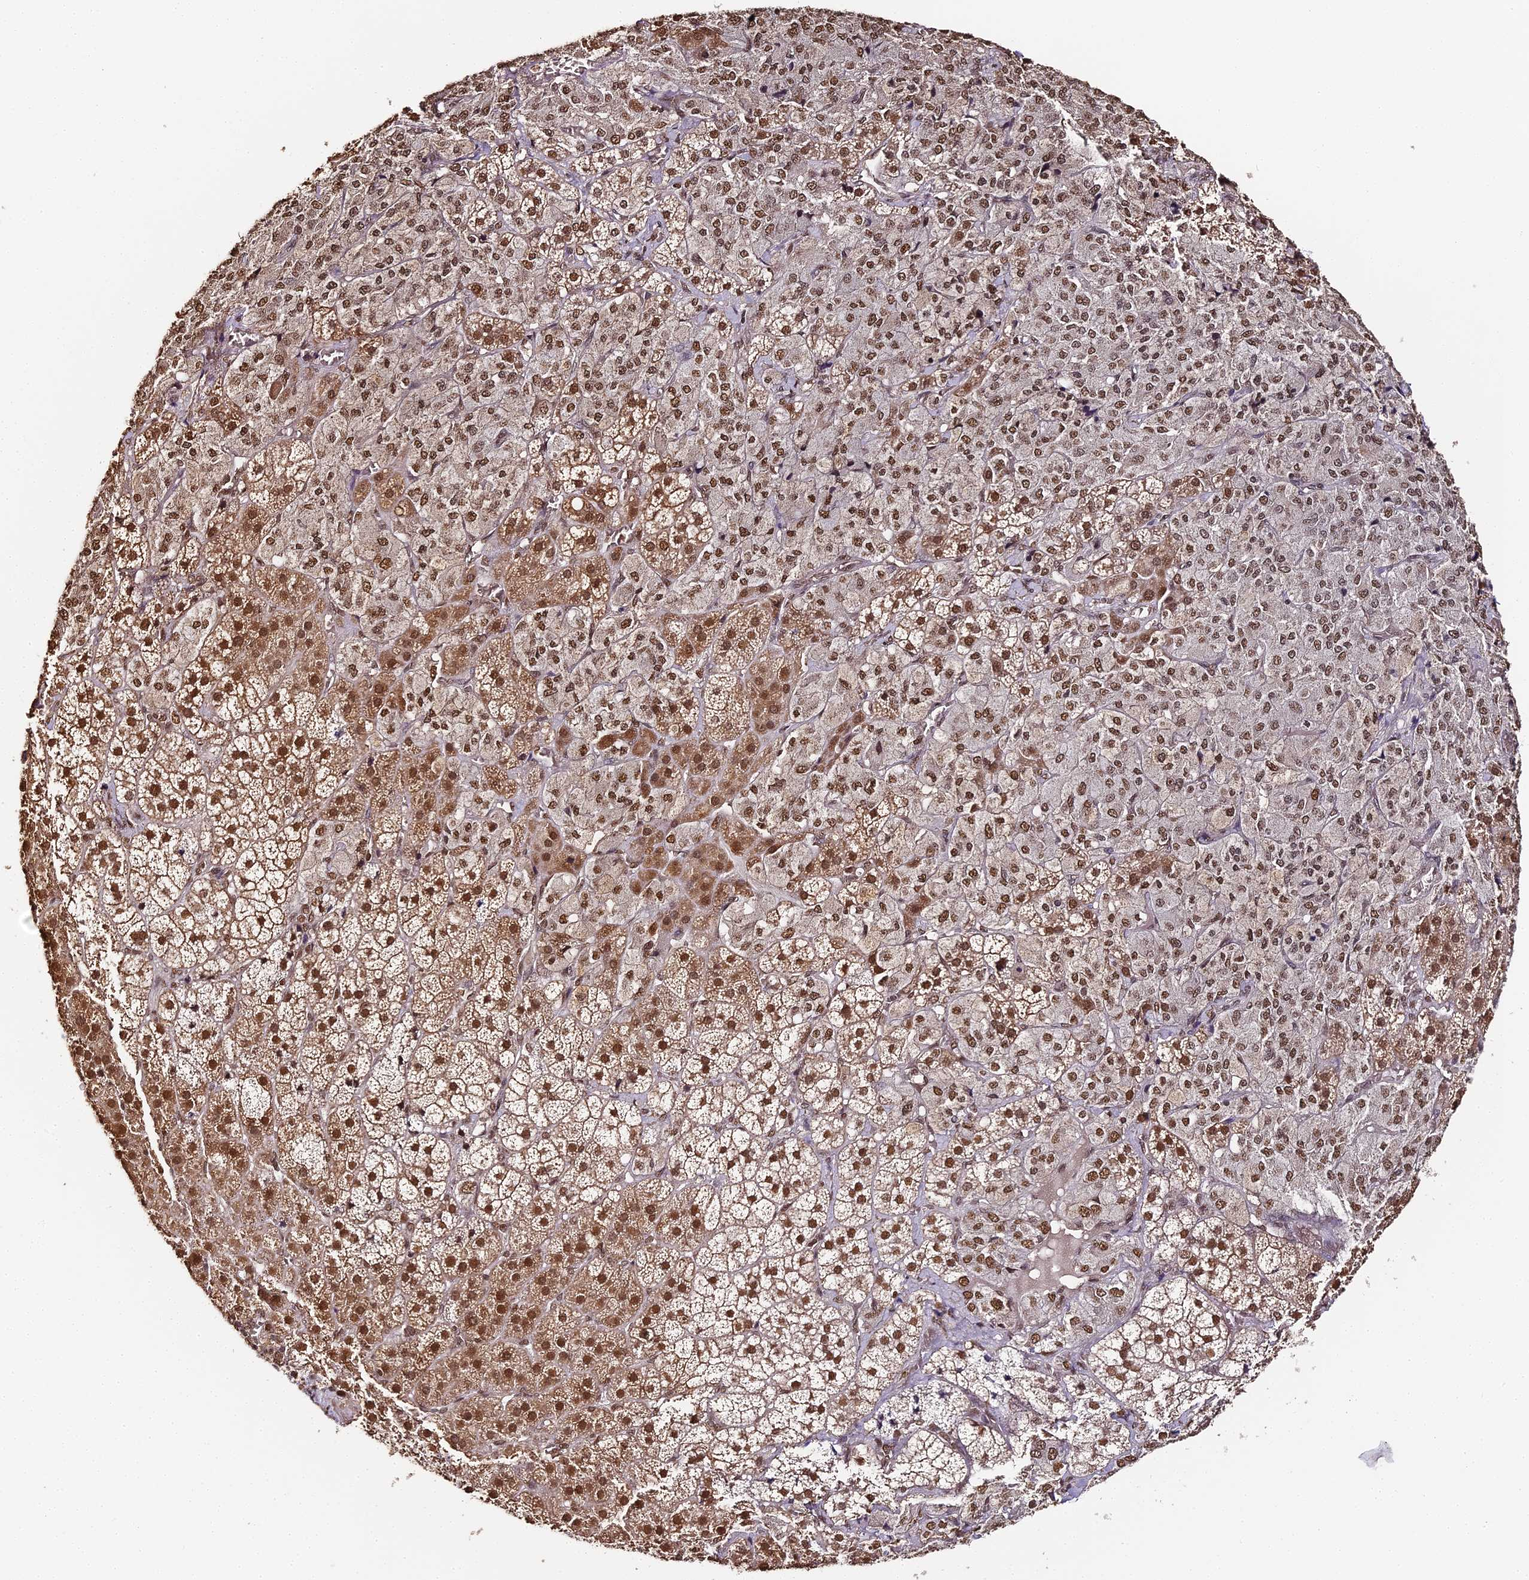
{"staining": {"intensity": "strong", "quantity": ">75%", "location": "cytoplasmic/membranous,nuclear"}, "tissue": "adrenal gland", "cell_type": "Glandular cells", "image_type": "normal", "snomed": [{"axis": "morphology", "description": "Normal tissue, NOS"}, {"axis": "topography", "description": "Adrenal gland"}], "caption": "Protein staining of benign adrenal gland shows strong cytoplasmic/membranous,nuclear expression in approximately >75% of glandular cells. The protein of interest is stained brown, and the nuclei are stained in blue (DAB (3,3'-diaminobenzidine) IHC with brightfield microscopy, high magnification).", "gene": "HNRNPA1", "patient": {"sex": "female", "age": 44}}